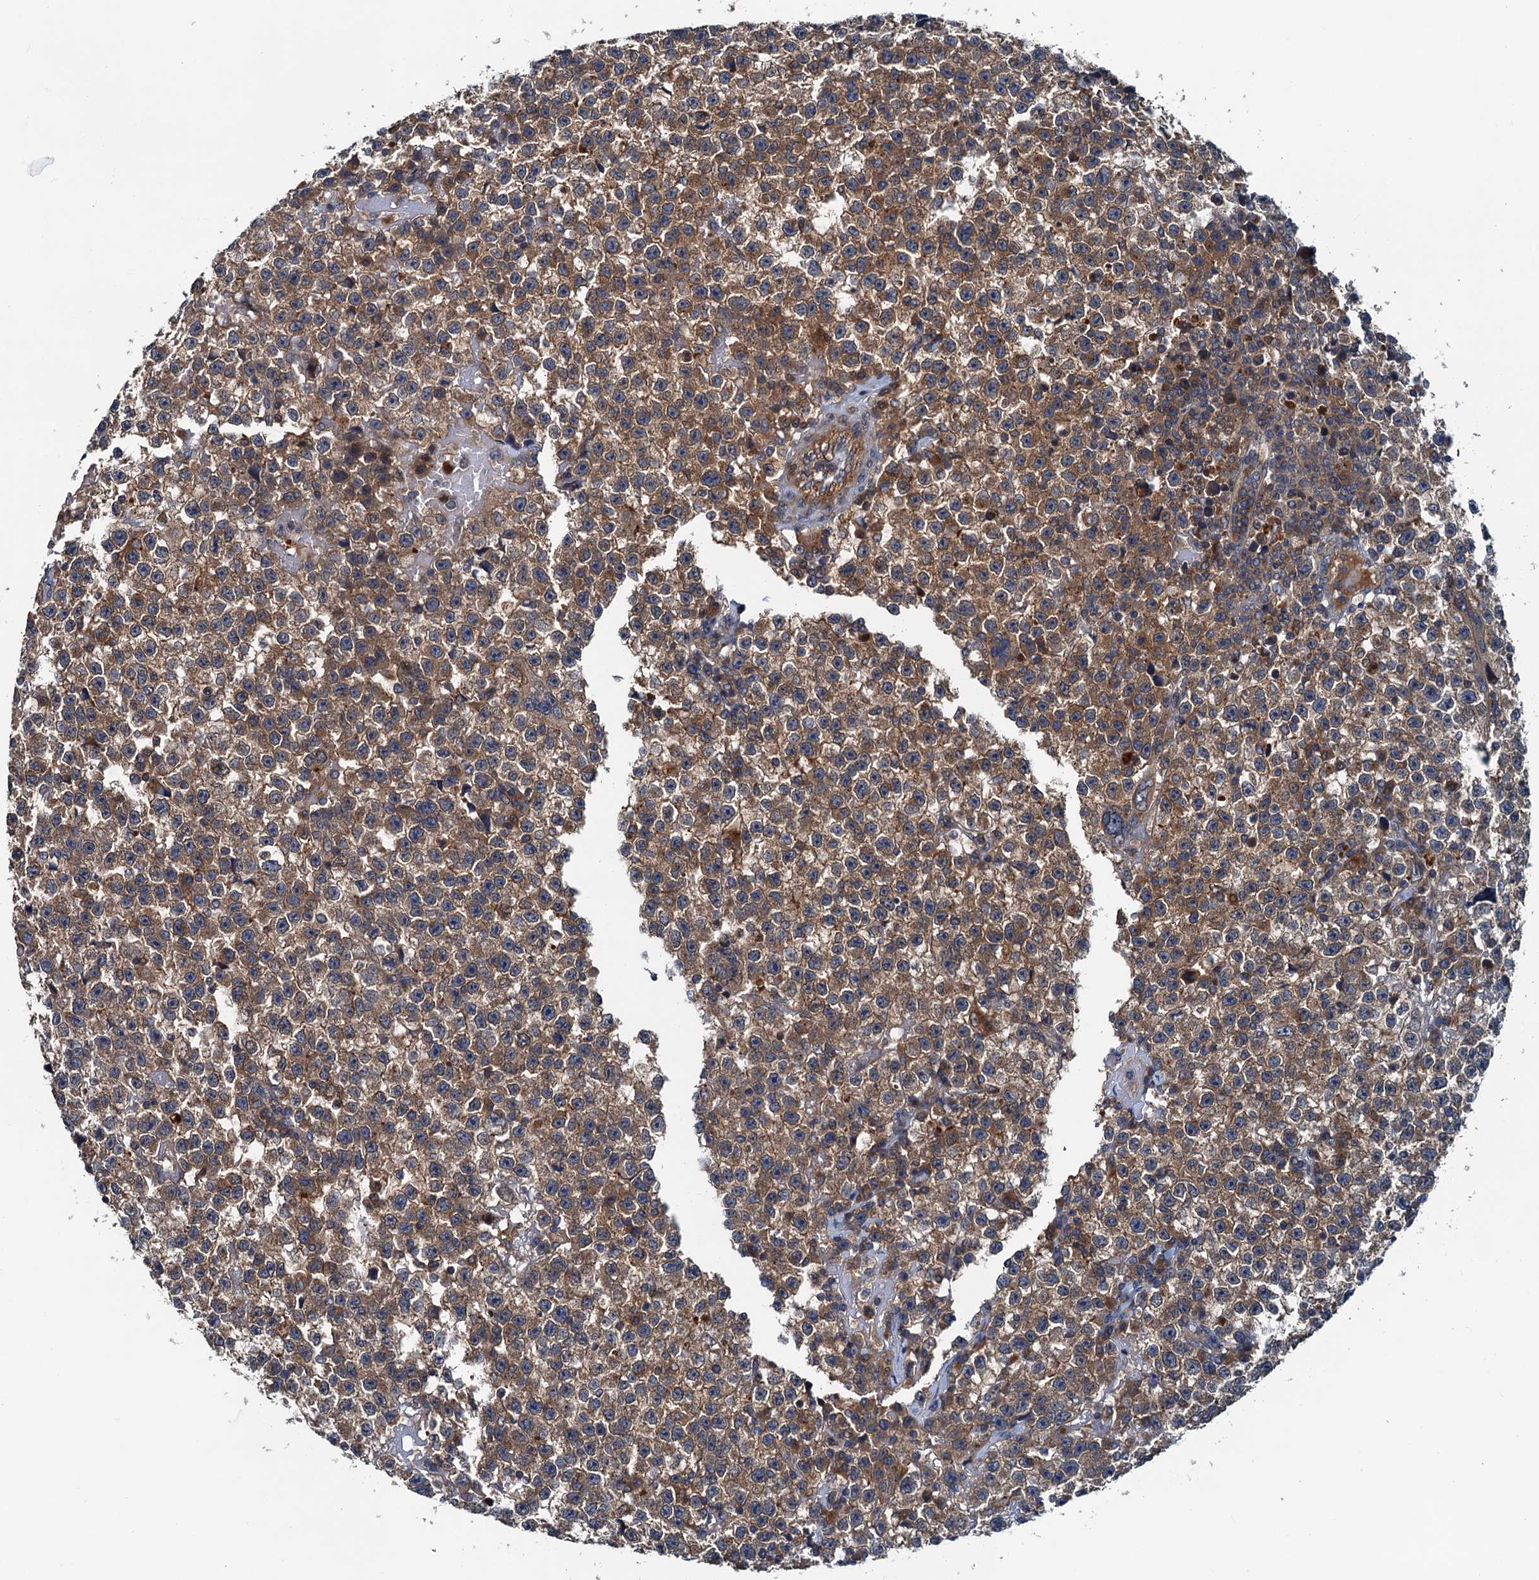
{"staining": {"intensity": "moderate", "quantity": ">75%", "location": "cytoplasmic/membranous"}, "tissue": "testis cancer", "cell_type": "Tumor cells", "image_type": "cancer", "snomed": [{"axis": "morphology", "description": "Seminoma, NOS"}, {"axis": "topography", "description": "Testis"}], "caption": "This photomicrograph reveals IHC staining of testis cancer, with medium moderate cytoplasmic/membranous positivity in about >75% of tumor cells.", "gene": "EFL1", "patient": {"sex": "male", "age": 22}}